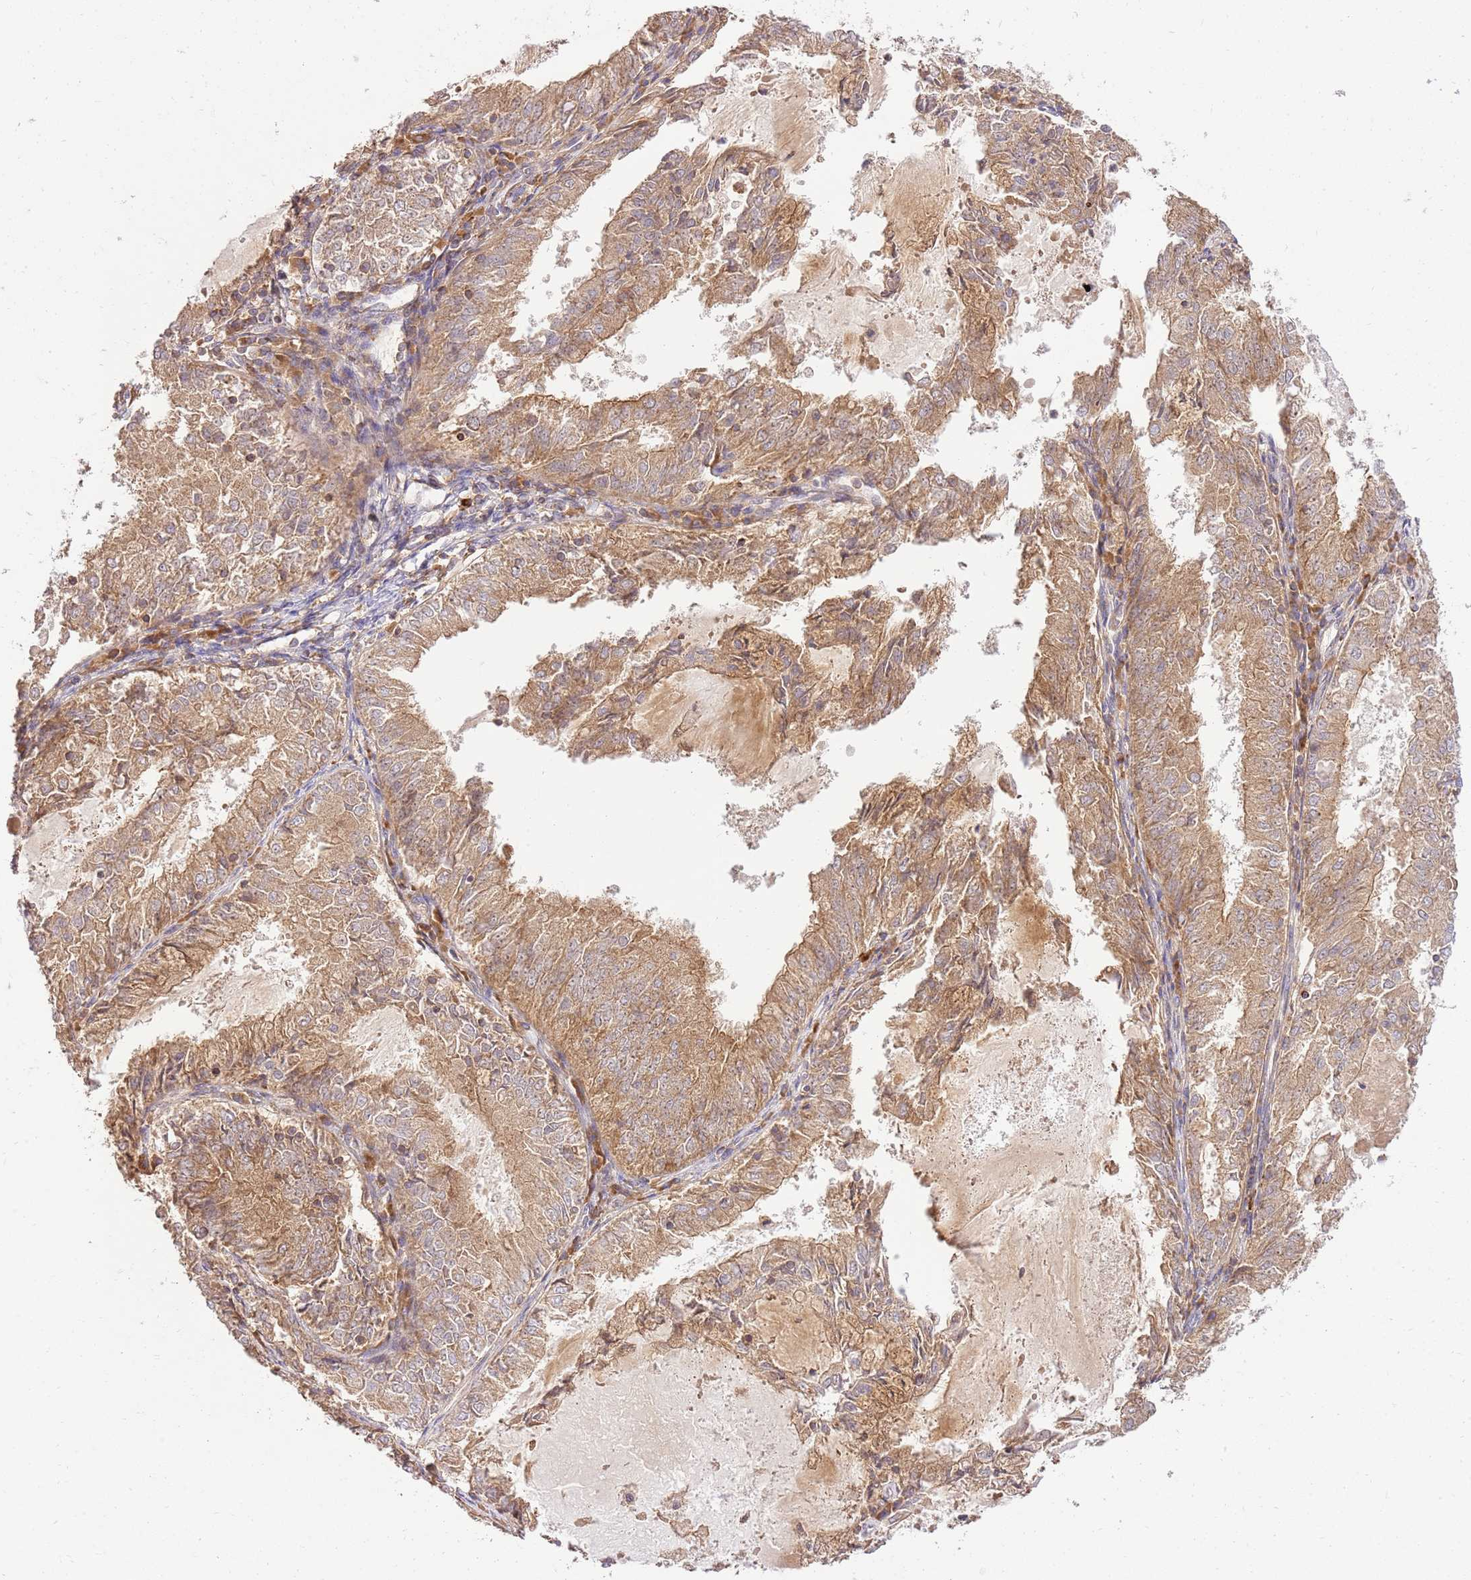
{"staining": {"intensity": "moderate", "quantity": ">75%", "location": "cytoplasmic/membranous"}, "tissue": "endometrial cancer", "cell_type": "Tumor cells", "image_type": "cancer", "snomed": [{"axis": "morphology", "description": "Adenocarcinoma, NOS"}, {"axis": "topography", "description": "Endometrium"}], "caption": "Endometrial cancer (adenocarcinoma) stained for a protein demonstrates moderate cytoplasmic/membranous positivity in tumor cells. (Brightfield microscopy of DAB IHC at high magnification).", "gene": "GAREM1", "patient": {"sex": "female", "age": 57}}